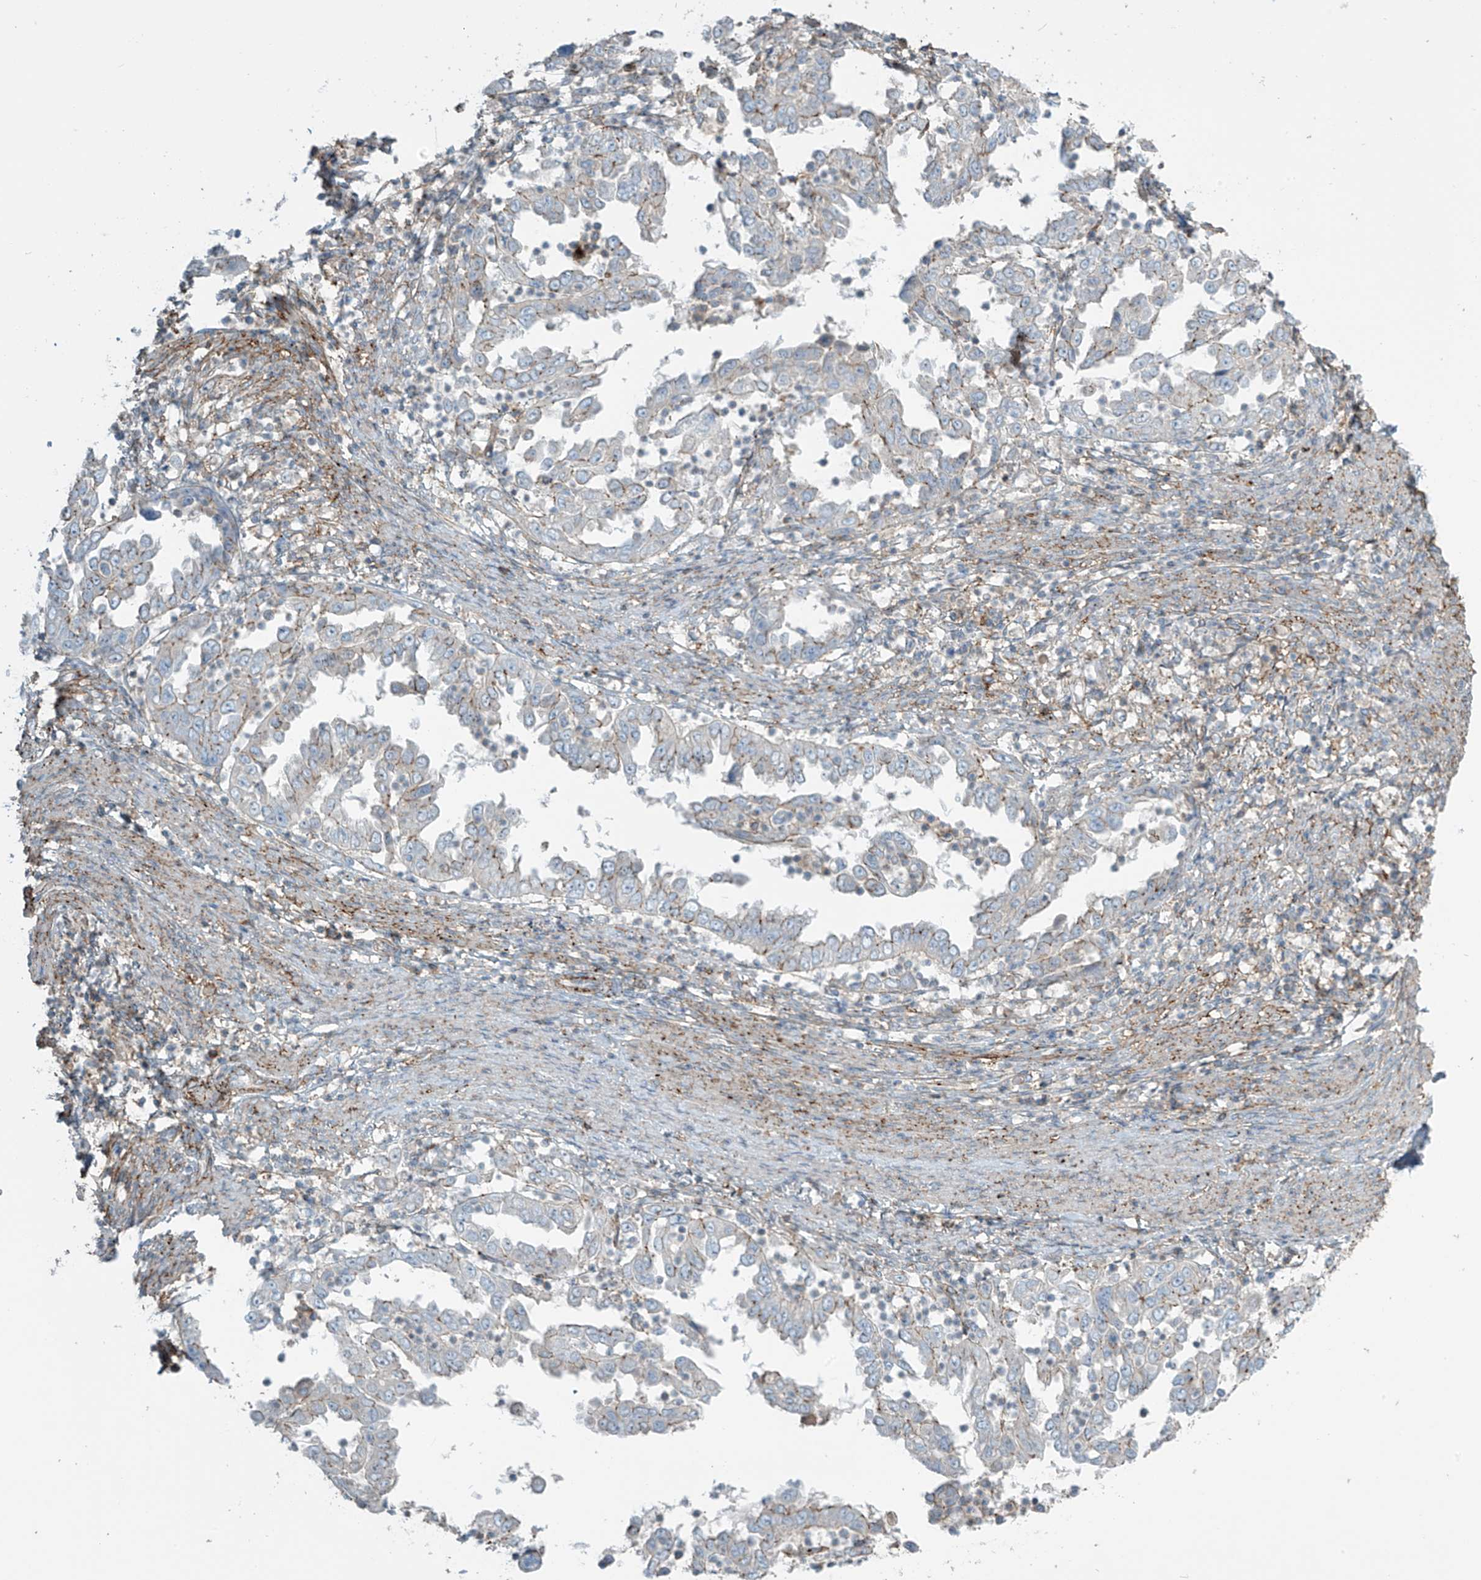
{"staining": {"intensity": "weak", "quantity": "<25%", "location": "cytoplasmic/membranous"}, "tissue": "endometrial cancer", "cell_type": "Tumor cells", "image_type": "cancer", "snomed": [{"axis": "morphology", "description": "Adenocarcinoma, NOS"}, {"axis": "topography", "description": "Endometrium"}], "caption": "Tumor cells are negative for brown protein staining in endometrial cancer (adenocarcinoma).", "gene": "SLC9A2", "patient": {"sex": "female", "age": 85}}